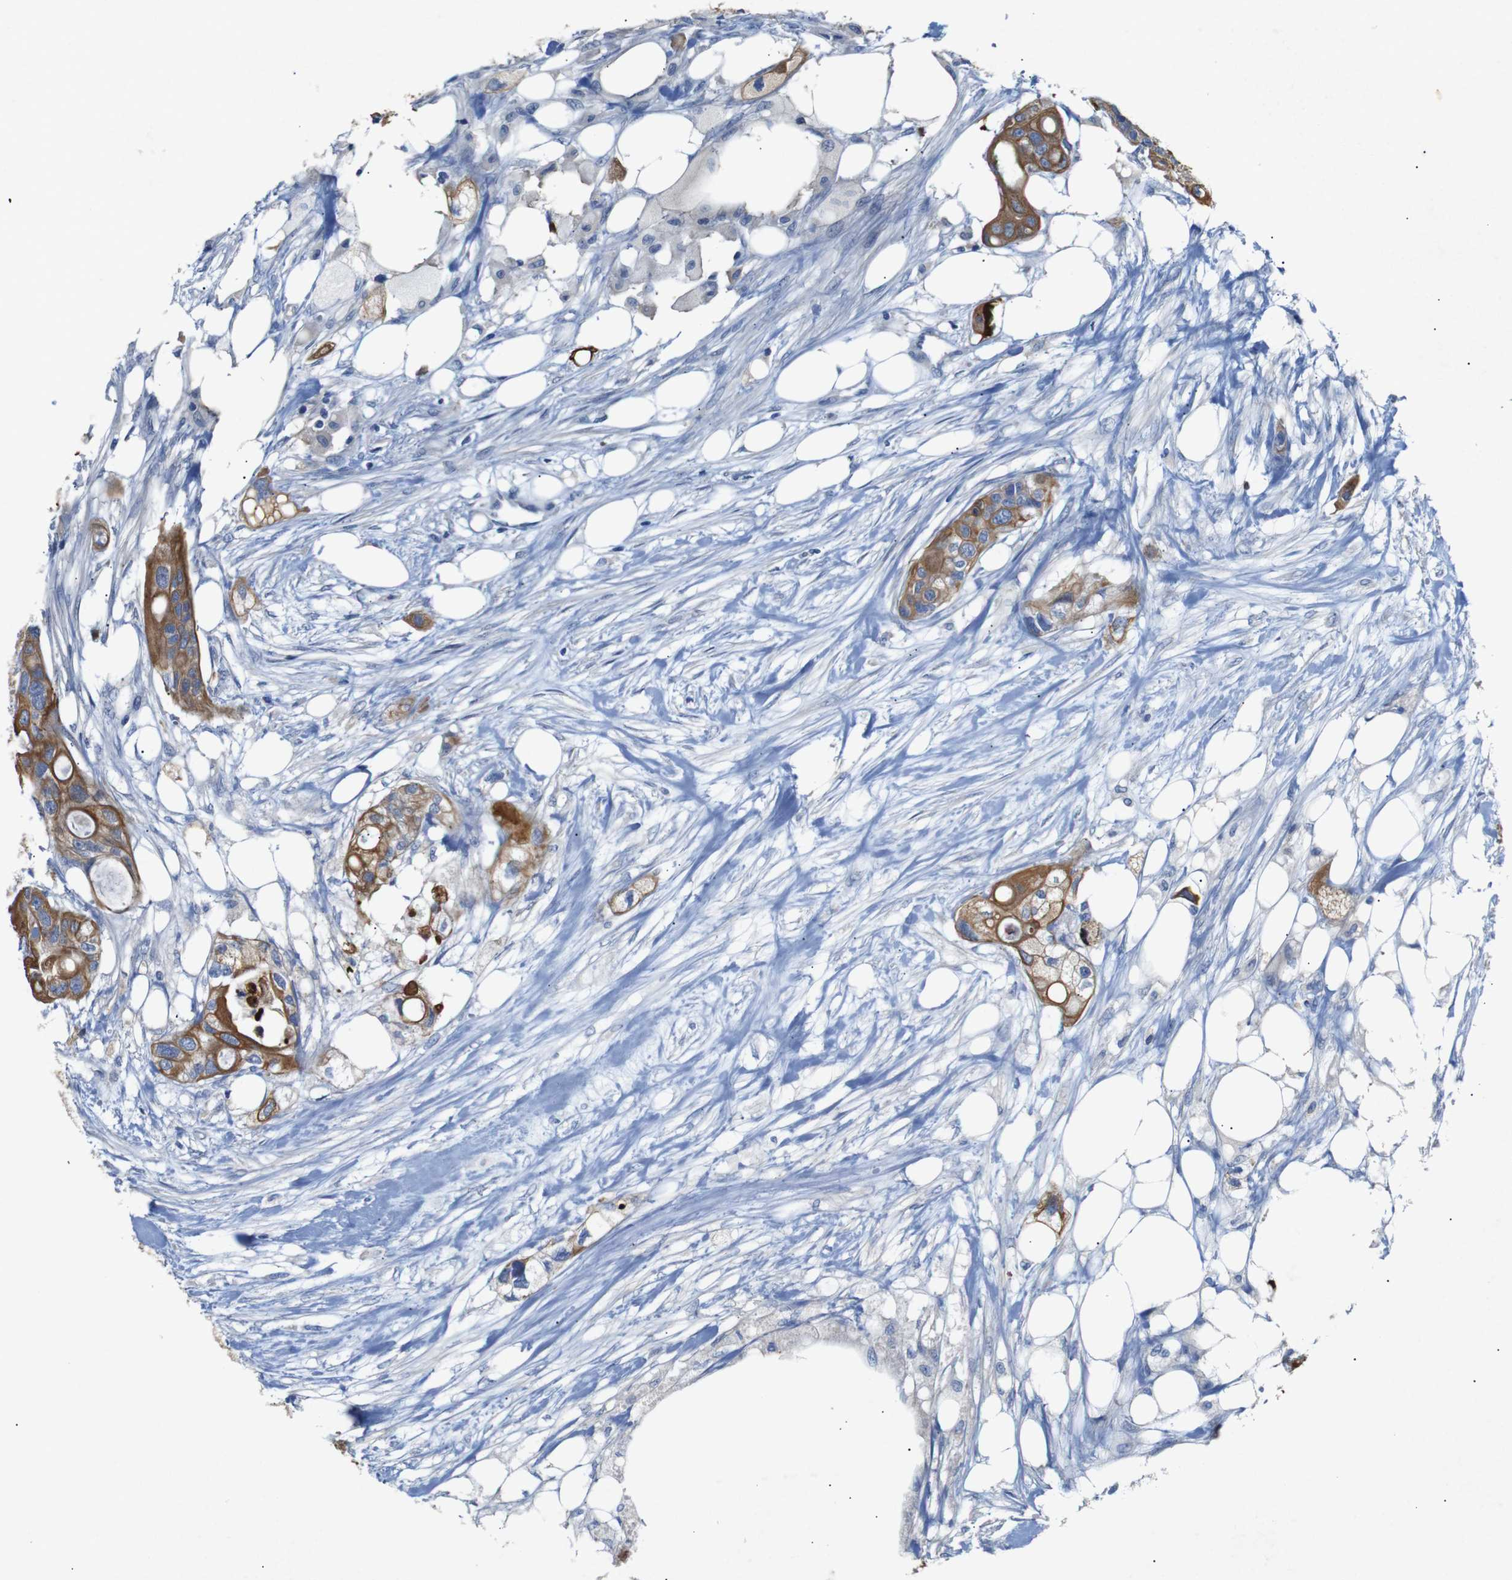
{"staining": {"intensity": "moderate", "quantity": ">75%", "location": "cytoplasmic/membranous"}, "tissue": "colorectal cancer", "cell_type": "Tumor cells", "image_type": "cancer", "snomed": [{"axis": "morphology", "description": "Adenocarcinoma, NOS"}, {"axis": "topography", "description": "Colon"}], "caption": "IHC image of neoplastic tissue: human adenocarcinoma (colorectal) stained using immunohistochemistry (IHC) reveals medium levels of moderate protein expression localized specifically in the cytoplasmic/membranous of tumor cells, appearing as a cytoplasmic/membranous brown color.", "gene": "ALOX15", "patient": {"sex": "female", "age": 57}}